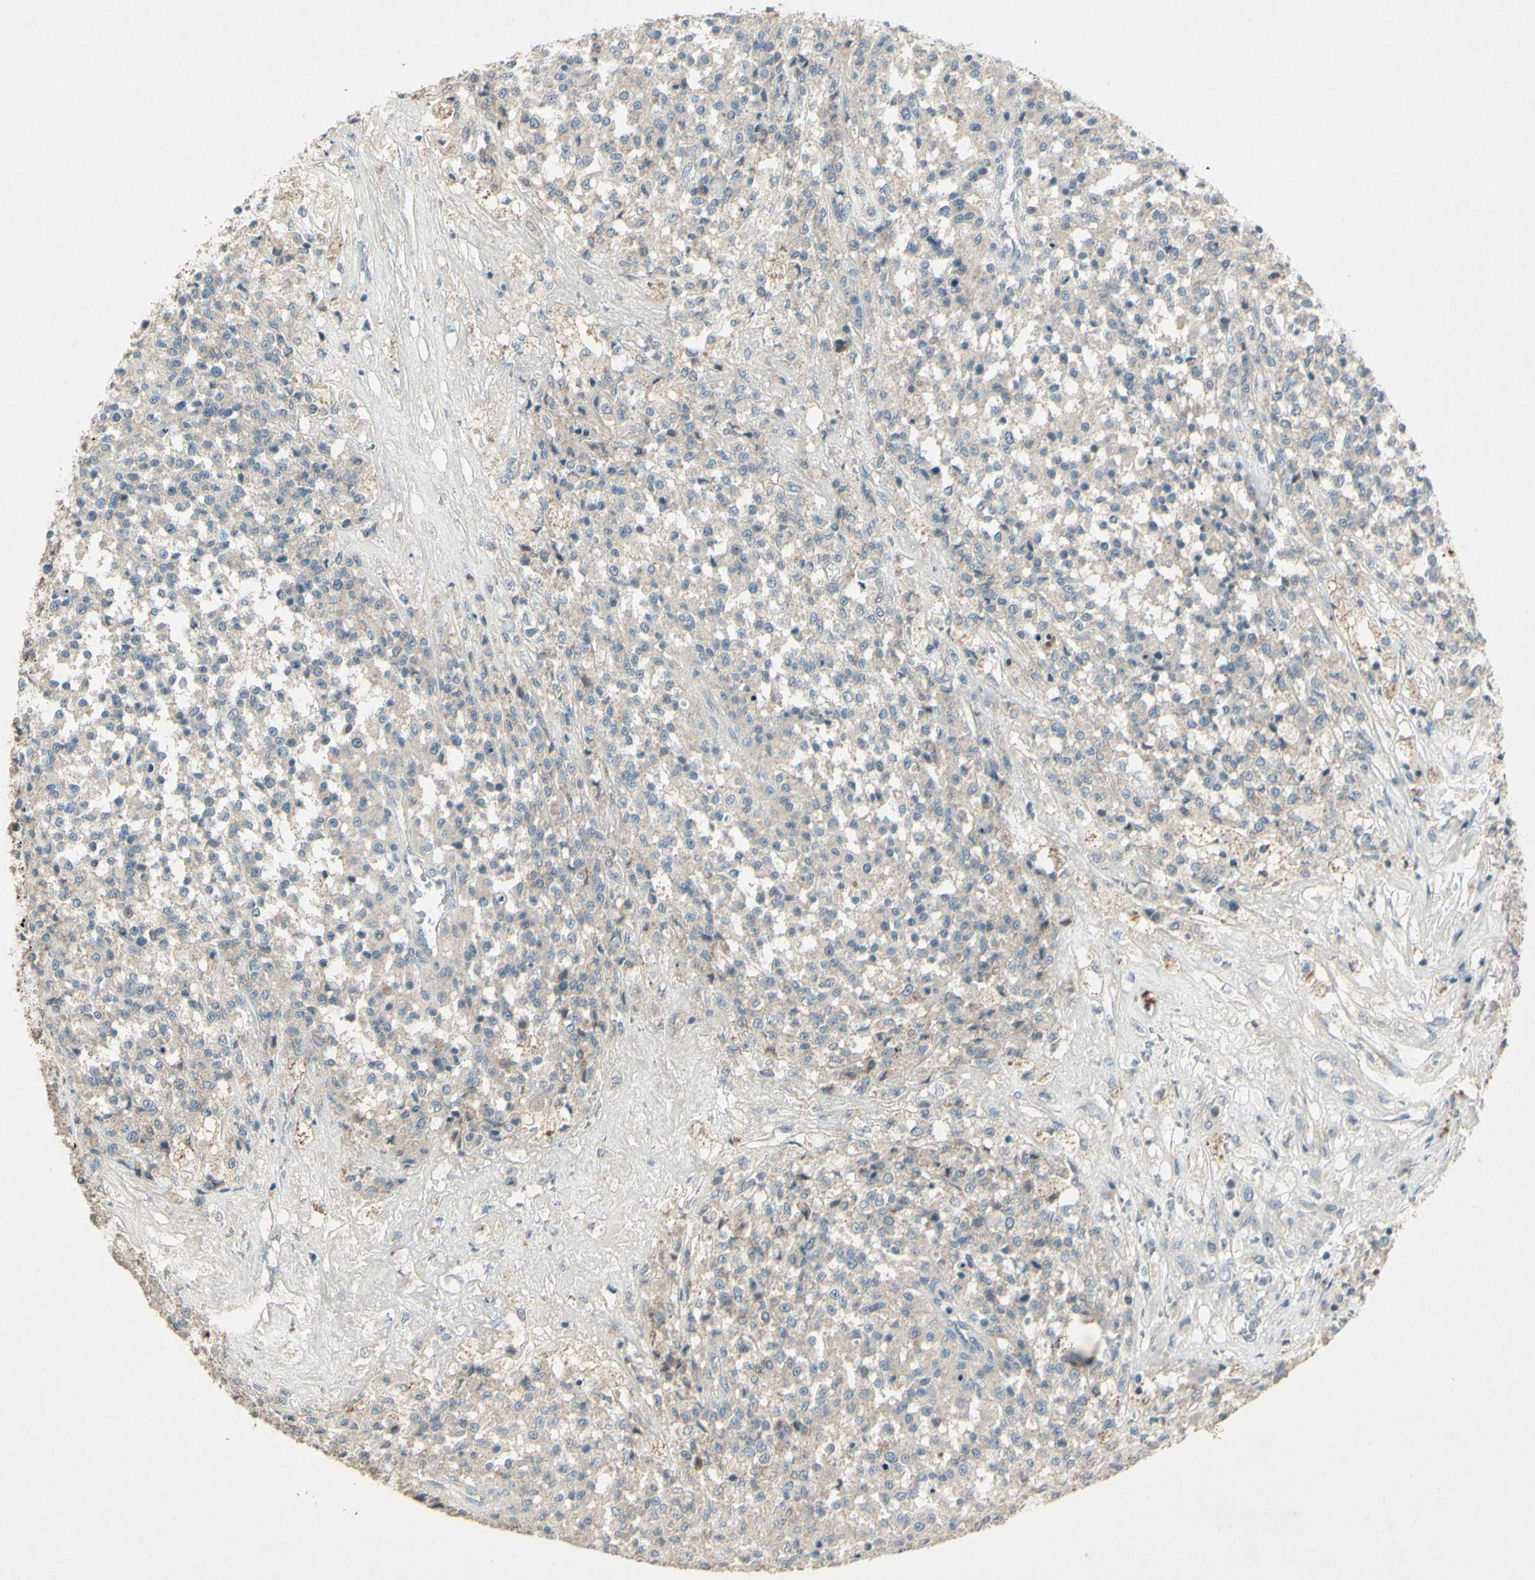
{"staining": {"intensity": "weak", "quantity": ">75%", "location": "cytoplasmic/membranous"}, "tissue": "testis cancer", "cell_type": "Tumor cells", "image_type": "cancer", "snomed": [{"axis": "morphology", "description": "Seminoma, NOS"}, {"axis": "topography", "description": "Testis"}], "caption": "Approximately >75% of tumor cells in human testis cancer reveal weak cytoplasmic/membranous protein expression as visualized by brown immunohistochemical staining.", "gene": "TIMM21", "patient": {"sex": "male", "age": 59}}